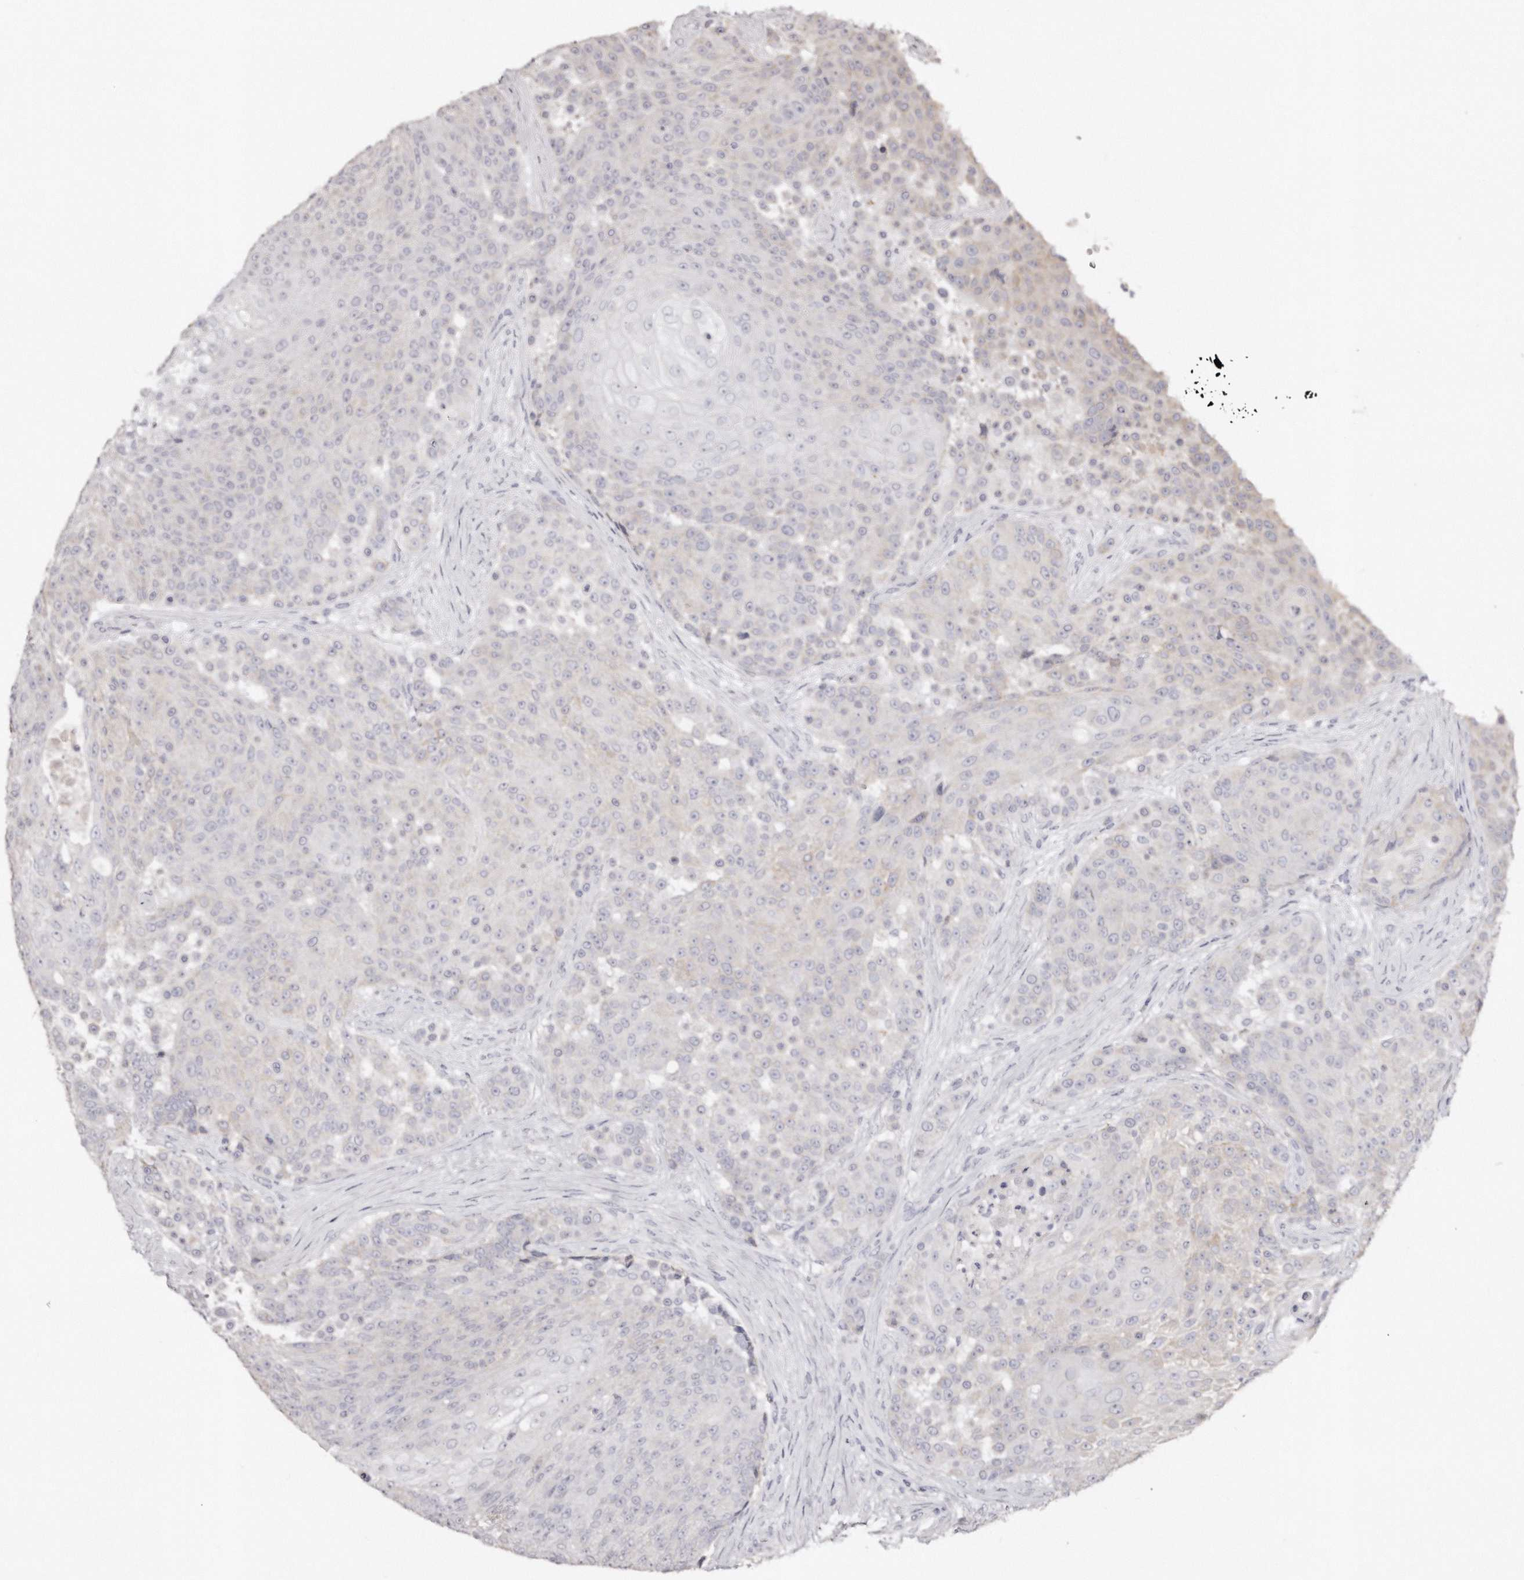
{"staining": {"intensity": "weak", "quantity": "<25%", "location": "cytoplasmic/membranous"}, "tissue": "urothelial cancer", "cell_type": "Tumor cells", "image_type": "cancer", "snomed": [{"axis": "morphology", "description": "Urothelial carcinoma, High grade"}, {"axis": "topography", "description": "Urinary bladder"}], "caption": "Immunohistochemistry (IHC) image of neoplastic tissue: human urothelial carcinoma (high-grade) stained with DAB (3,3'-diaminobenzidine) demonstrates no significant protein positivity in tumor cells. The staining is performed using DAB brown chromogen with nuclei counter-stained in using hematoxylin.", "gene": "AKNAD1", "patient": {"sex": "female", "age": 63}}